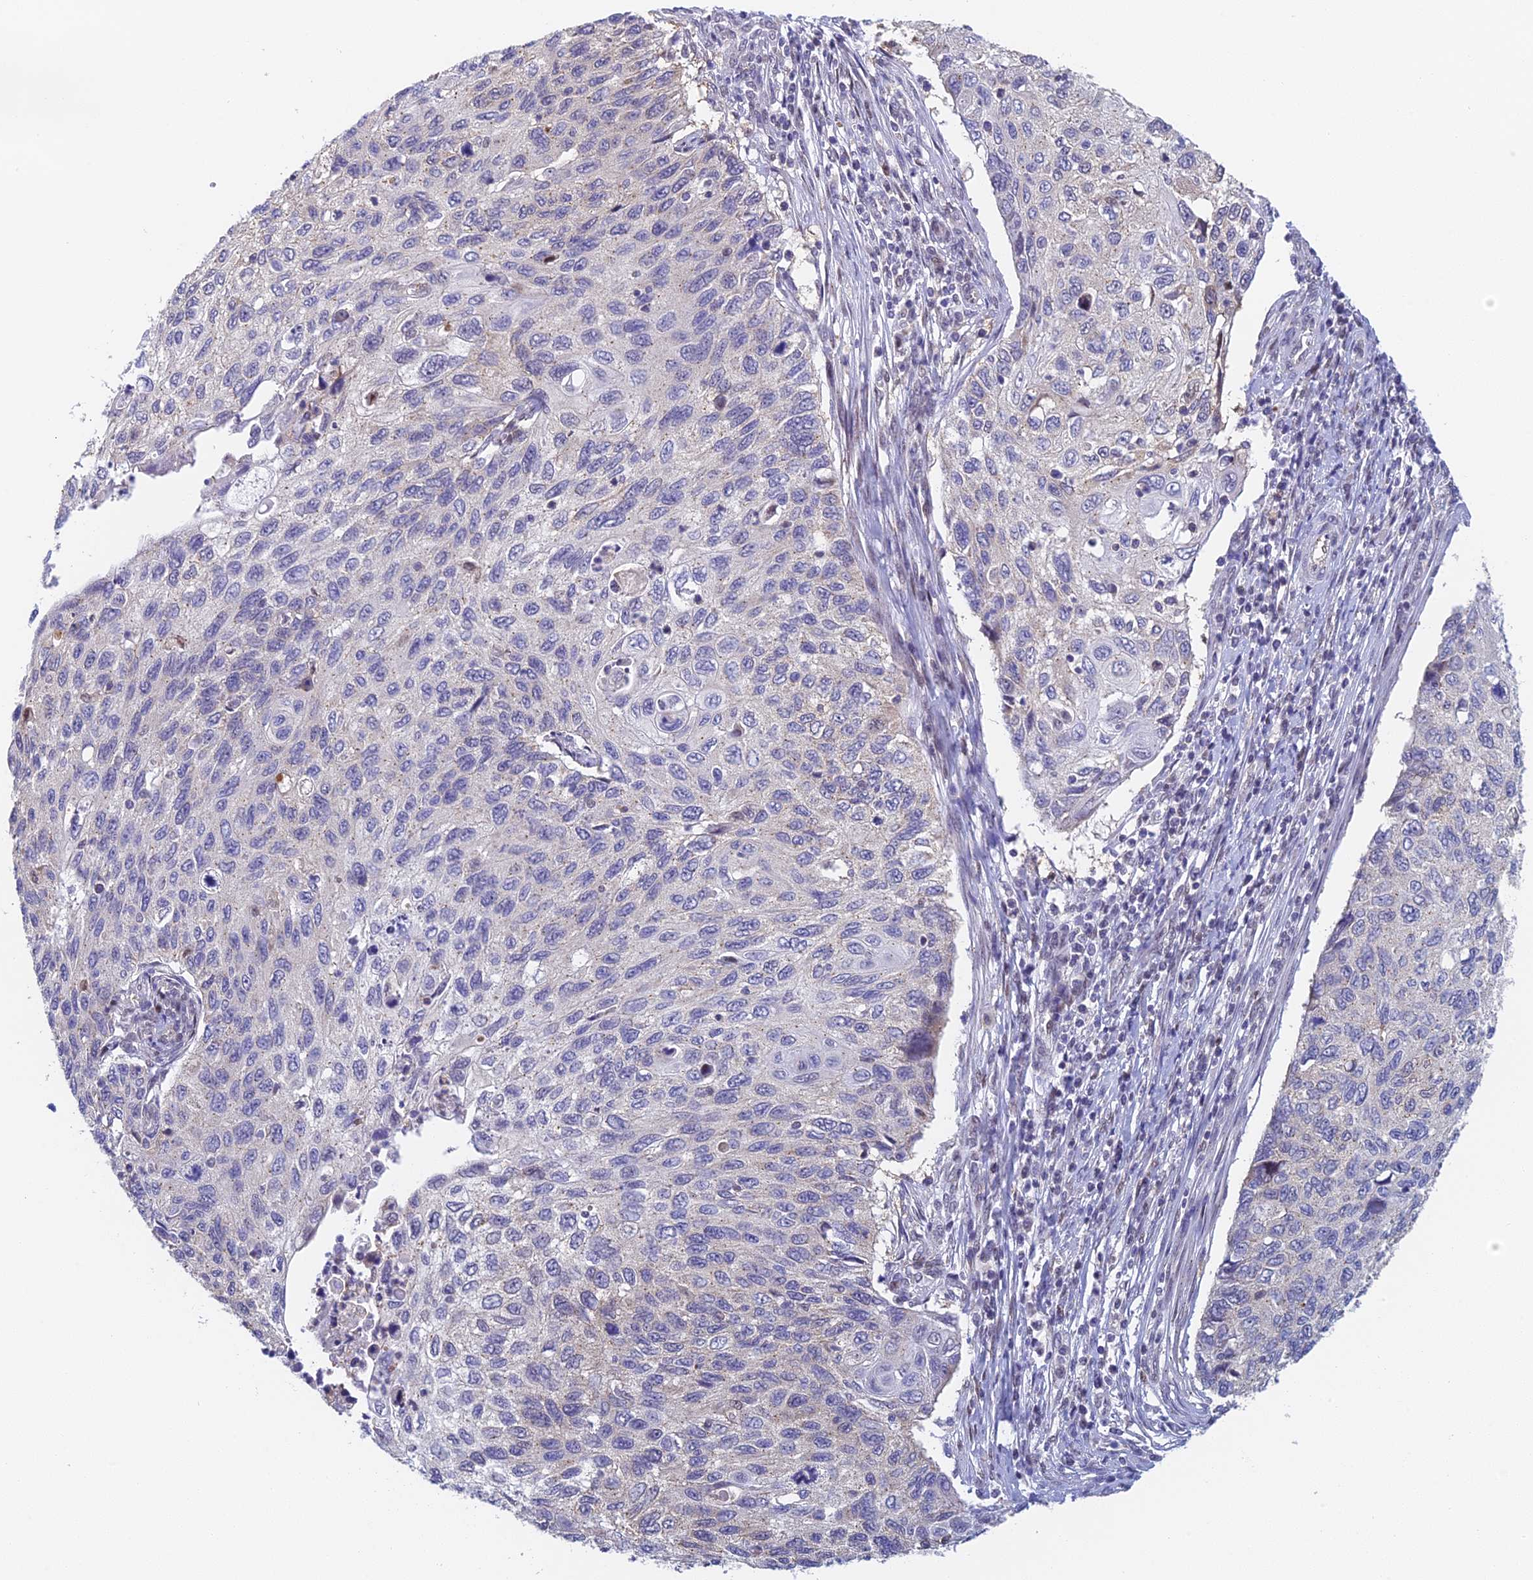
{"staining": {"intensity": "negative", "quantity": "none", "location": "none"}, "tissue": "cervical cancer", "cell_type": "Tumor cells", "image_type": "cancer", "snomed": [{"axis": "morphology", "description": "Squamous cell carcinoma, NOS"}, {"axis": "topography", "description": "Cervix"}], "caption": "High power microscopy micrograph of an IHC photomicrograph of cervical cancer, revealing no significant positivity in tumor cells.", "gene": "MRPL17", "patient": {"sex": "female", "age": 70}}